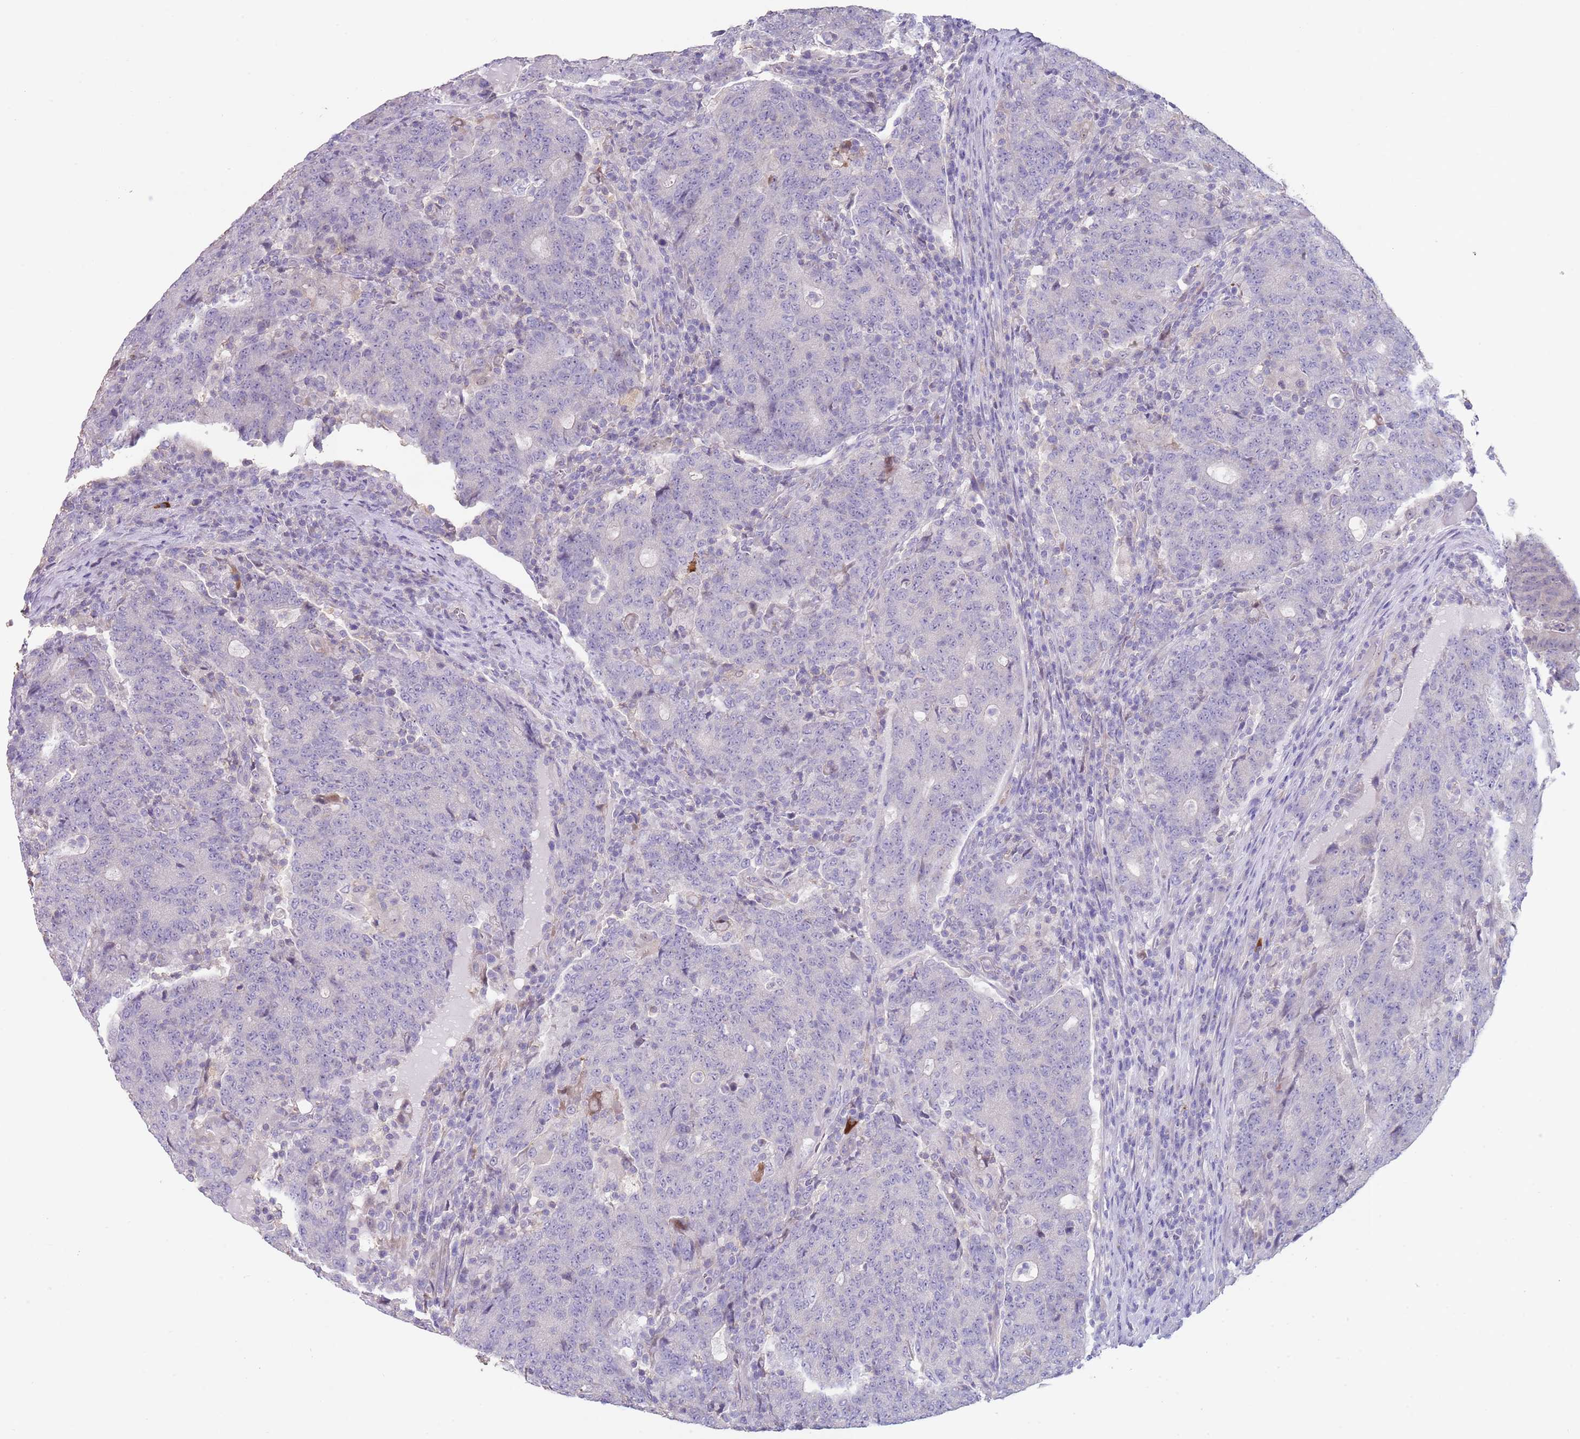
{"staining": {"intensity": "negative", "quantity": "none", "location": "none"}, "tissue": "colorectal cancer", "cell_type": "Tumor cells", "image_type": "cancer", "snomed": [{"axis": "morphology", "description": "Adenocarcinoma, NOS"}, {"axis": "topography", "description": "Colon"}], "caption": "The image demonstrates no significant staining in tumor cells of colorectal cancer.", "gene": "ZNF14", "patient": {"sex": "female", "age": 75}}